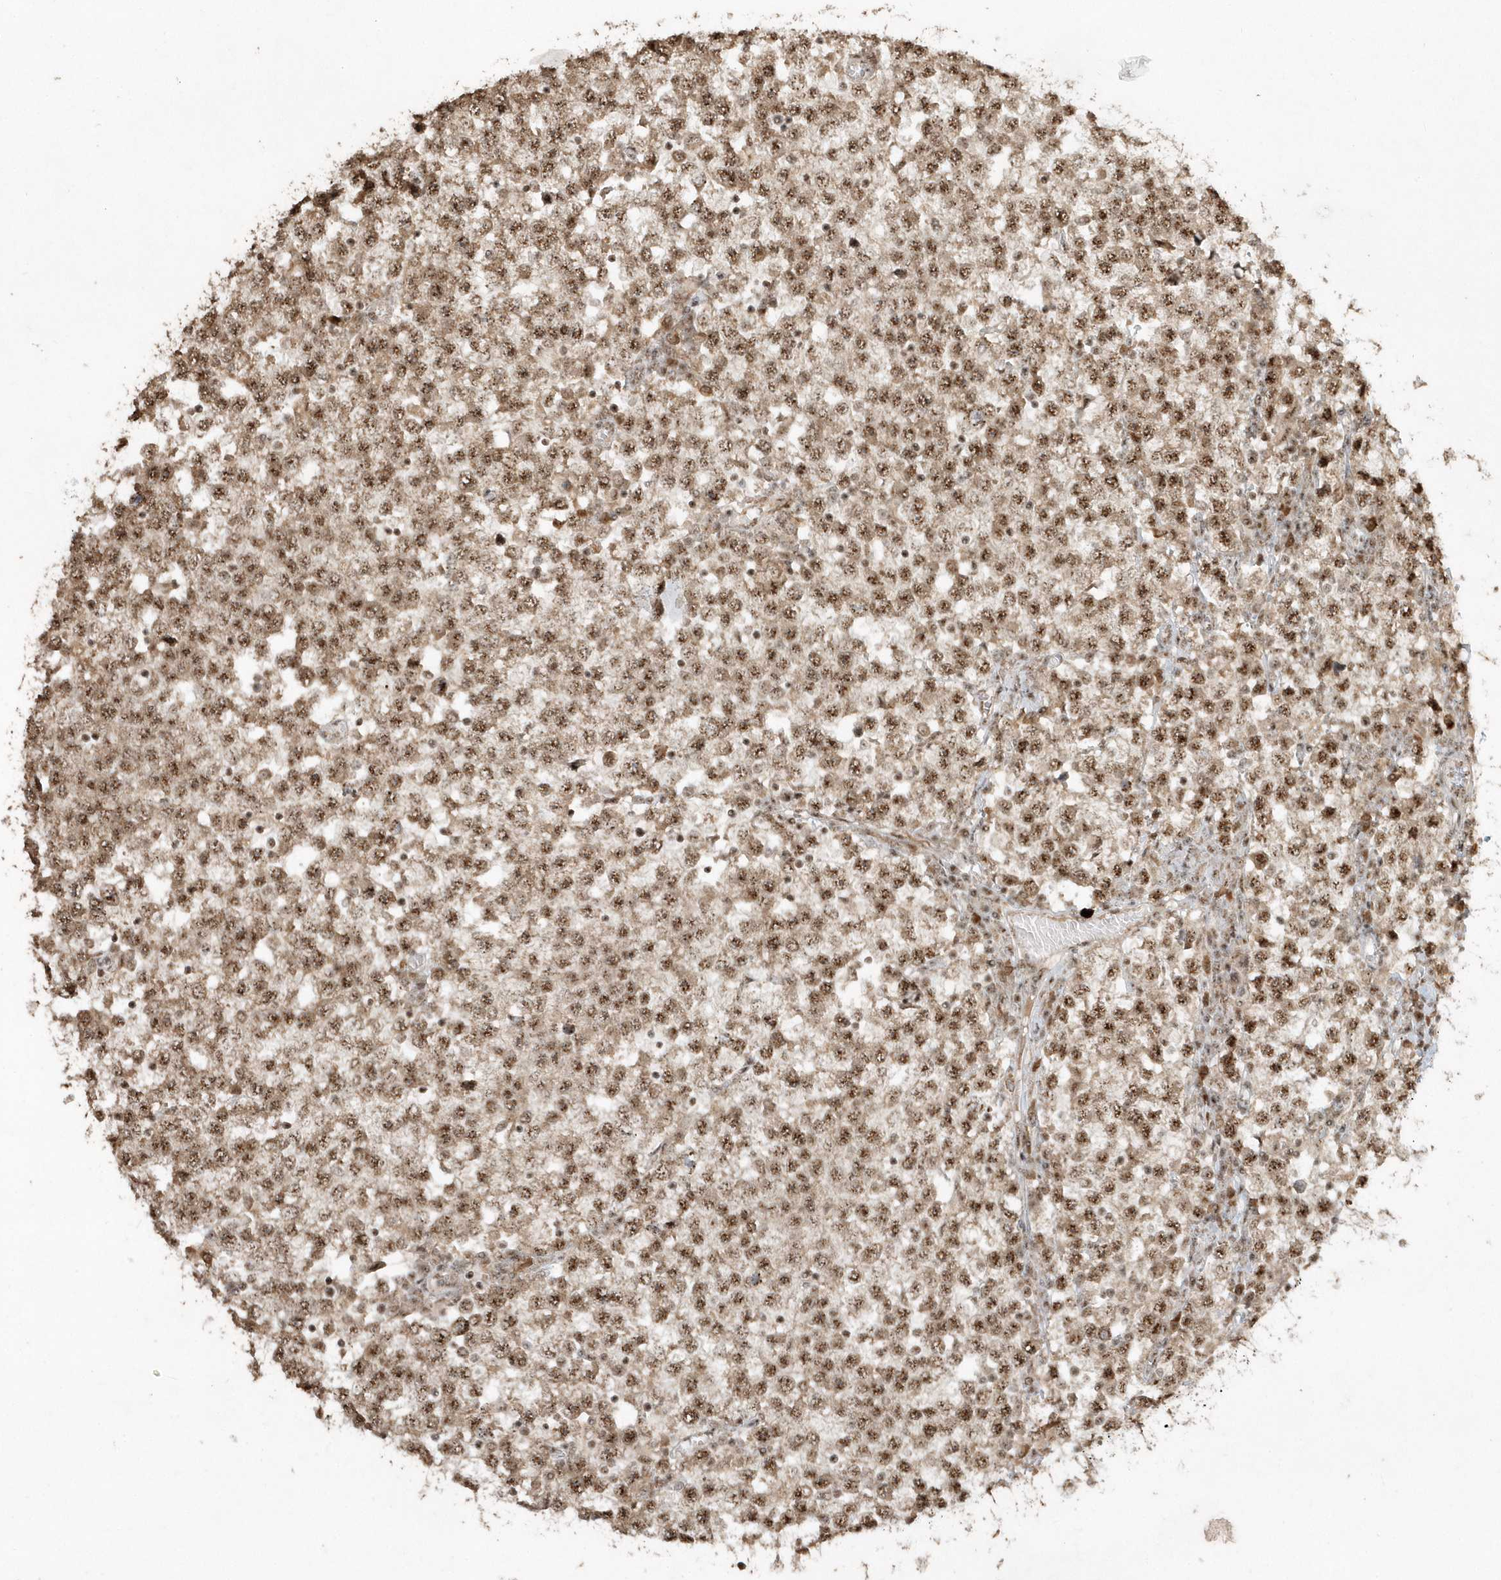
{"staining": {"intensity": "moderate", "quantity": ">75%", "location": "nuclear"}, "tissue": "testis cancer", "cell_type": "Tumor cells", "image_type": "cancer", "snomed": [{"axis": "morphology", "description": "Seminoma, NOS"}, {"axis": "topography", "description": "Testis"}], "caption": "A histopathology image of human testis cancer (seminoma) stained for a protein demonstrates moderate nuclear brown staining in tumor cells.", "gene": "POLR3B", "patient": {"sex": "male", "age": 65}}